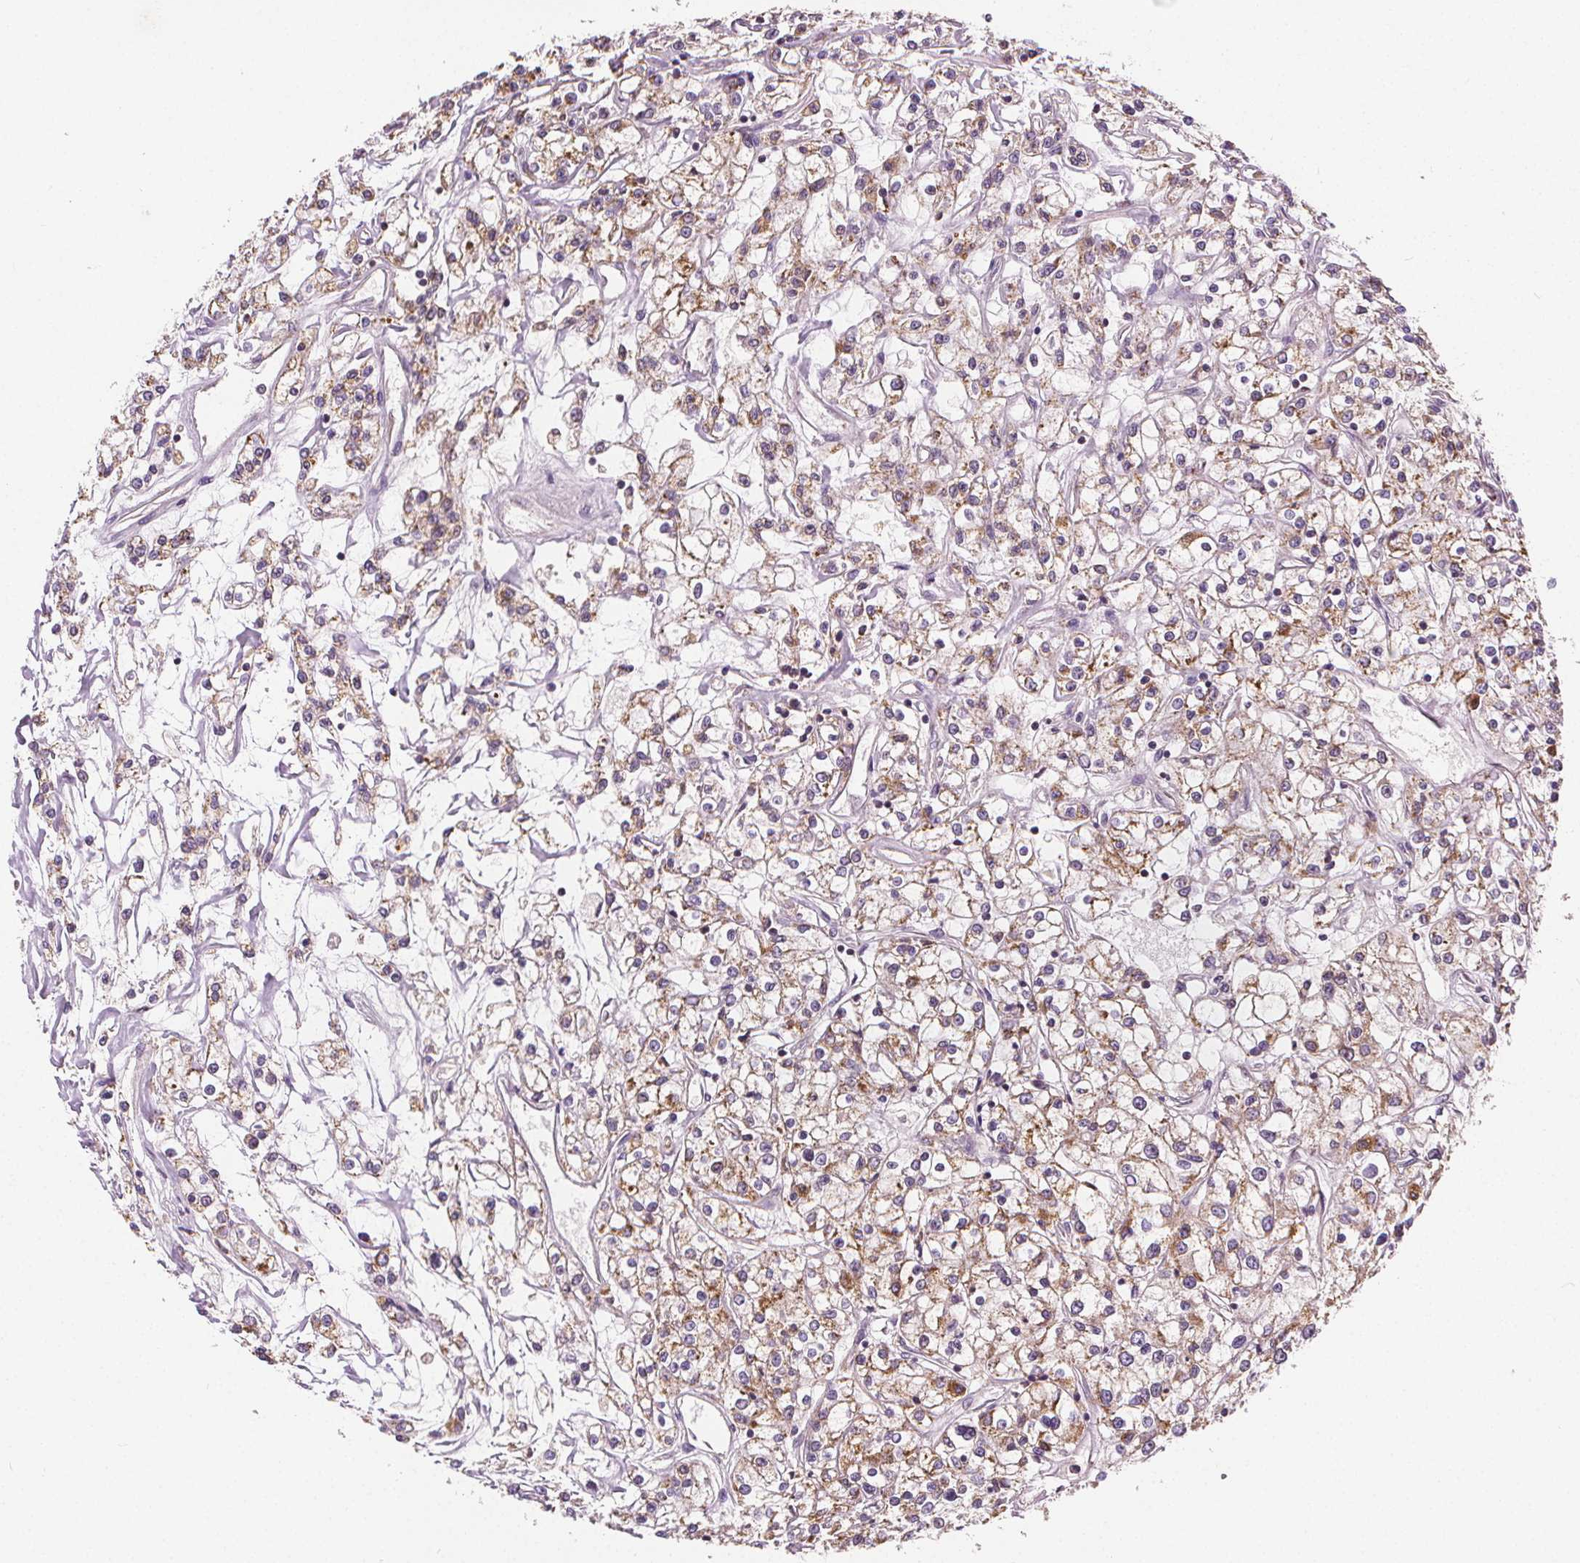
{"staining": {"intensity": "weak", "quantity": ">75%", "location": "cytoplasmic/membranous"}, "tissue": "renal cancer", "cell_type": "Tumor cells", "image_type": "cancer", "snomed": [{"axis": "morphology", "description": "Adenocarcinoma, NOS"}, {"axis": "topography", "description": "Kidney"}], "caption": "This is a histology image of IHC staining of adenocarcinoma (renal), which shows weak positivity in the cytoplasmic/membranous of tumor cells.", "gene": "RAB20", "patient": {"sex": "female", "age": 59}}